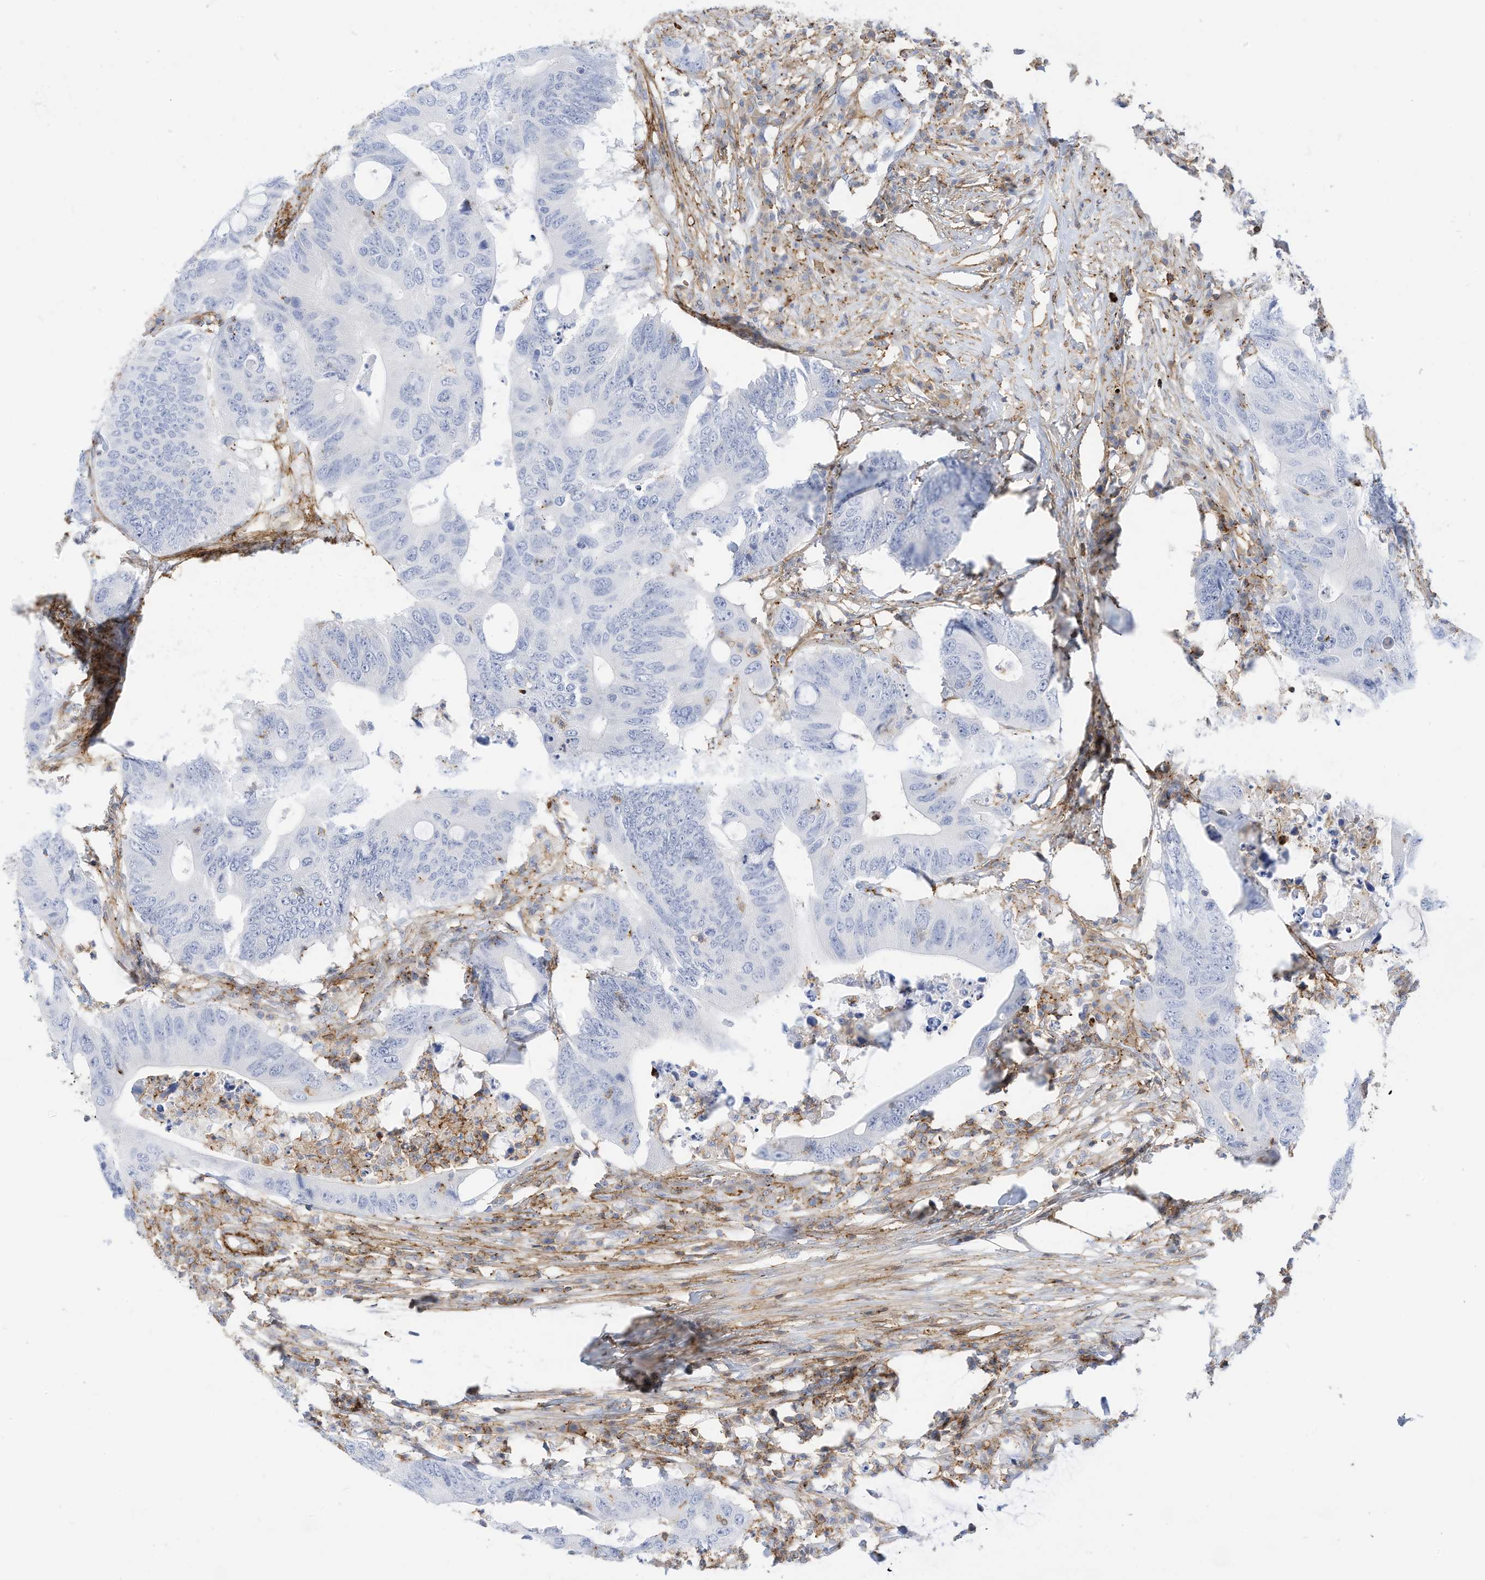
{"staining": {"intensity": "negative", "quantity": "none", "location": "none"}, "tissue": "colorectal cancer", "cell_type": "Tumor cells", "image_type": "cancer", "snomed": [{"axis": "morphology", "description": "Adenocarcinoma, NOS"}, {"axis": "topography", "description": "Colon"}], "caption": "The image shows no significant positivity in tumor cells of colorectal cancer (adenocarcinoma).", "gene": "TXNDC9", "patient": {"sex": "male", "age": 71}}